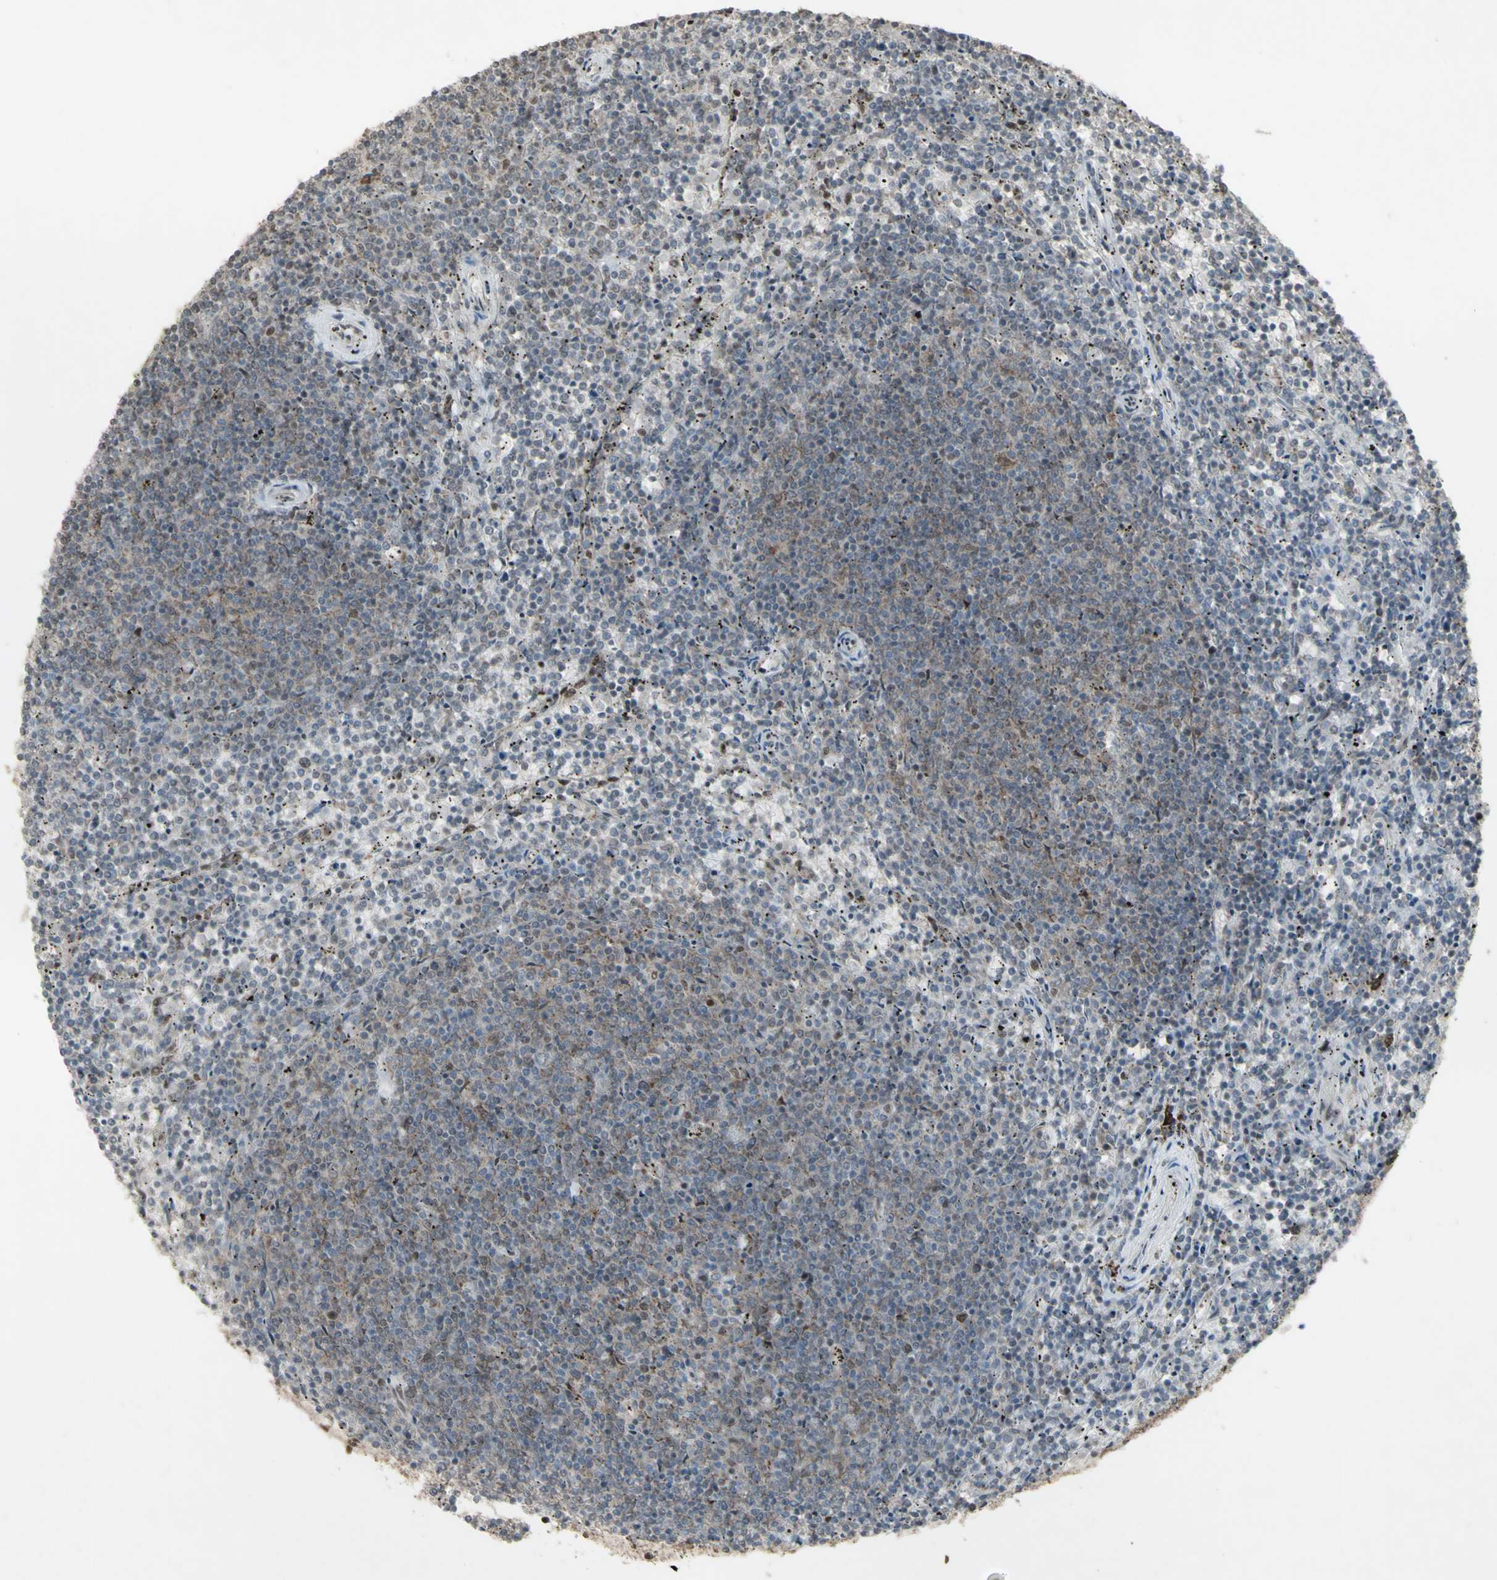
{"staining": {"intensity": "negative", "quantity": "none", "location": "none"}, "tissue": "lymphoma", "cell_type": "Tumor cells", "image_type": "cancer", "snomed": [{"axis": "morphology", "description": "Malignant lymphoma, non-Hodgkin's type, Low grade"}, {"axis": "topography", "description": "Spleen"}], "caption": "Immunohistochemistry of human malignant lymphoma, non-Hodgkin's type (low-grade) reveals no expression in tumor cells. (DAB IHC, high magnification).", "gene": "CCNT1", "patient": {"sex": "female", "age": 50}}